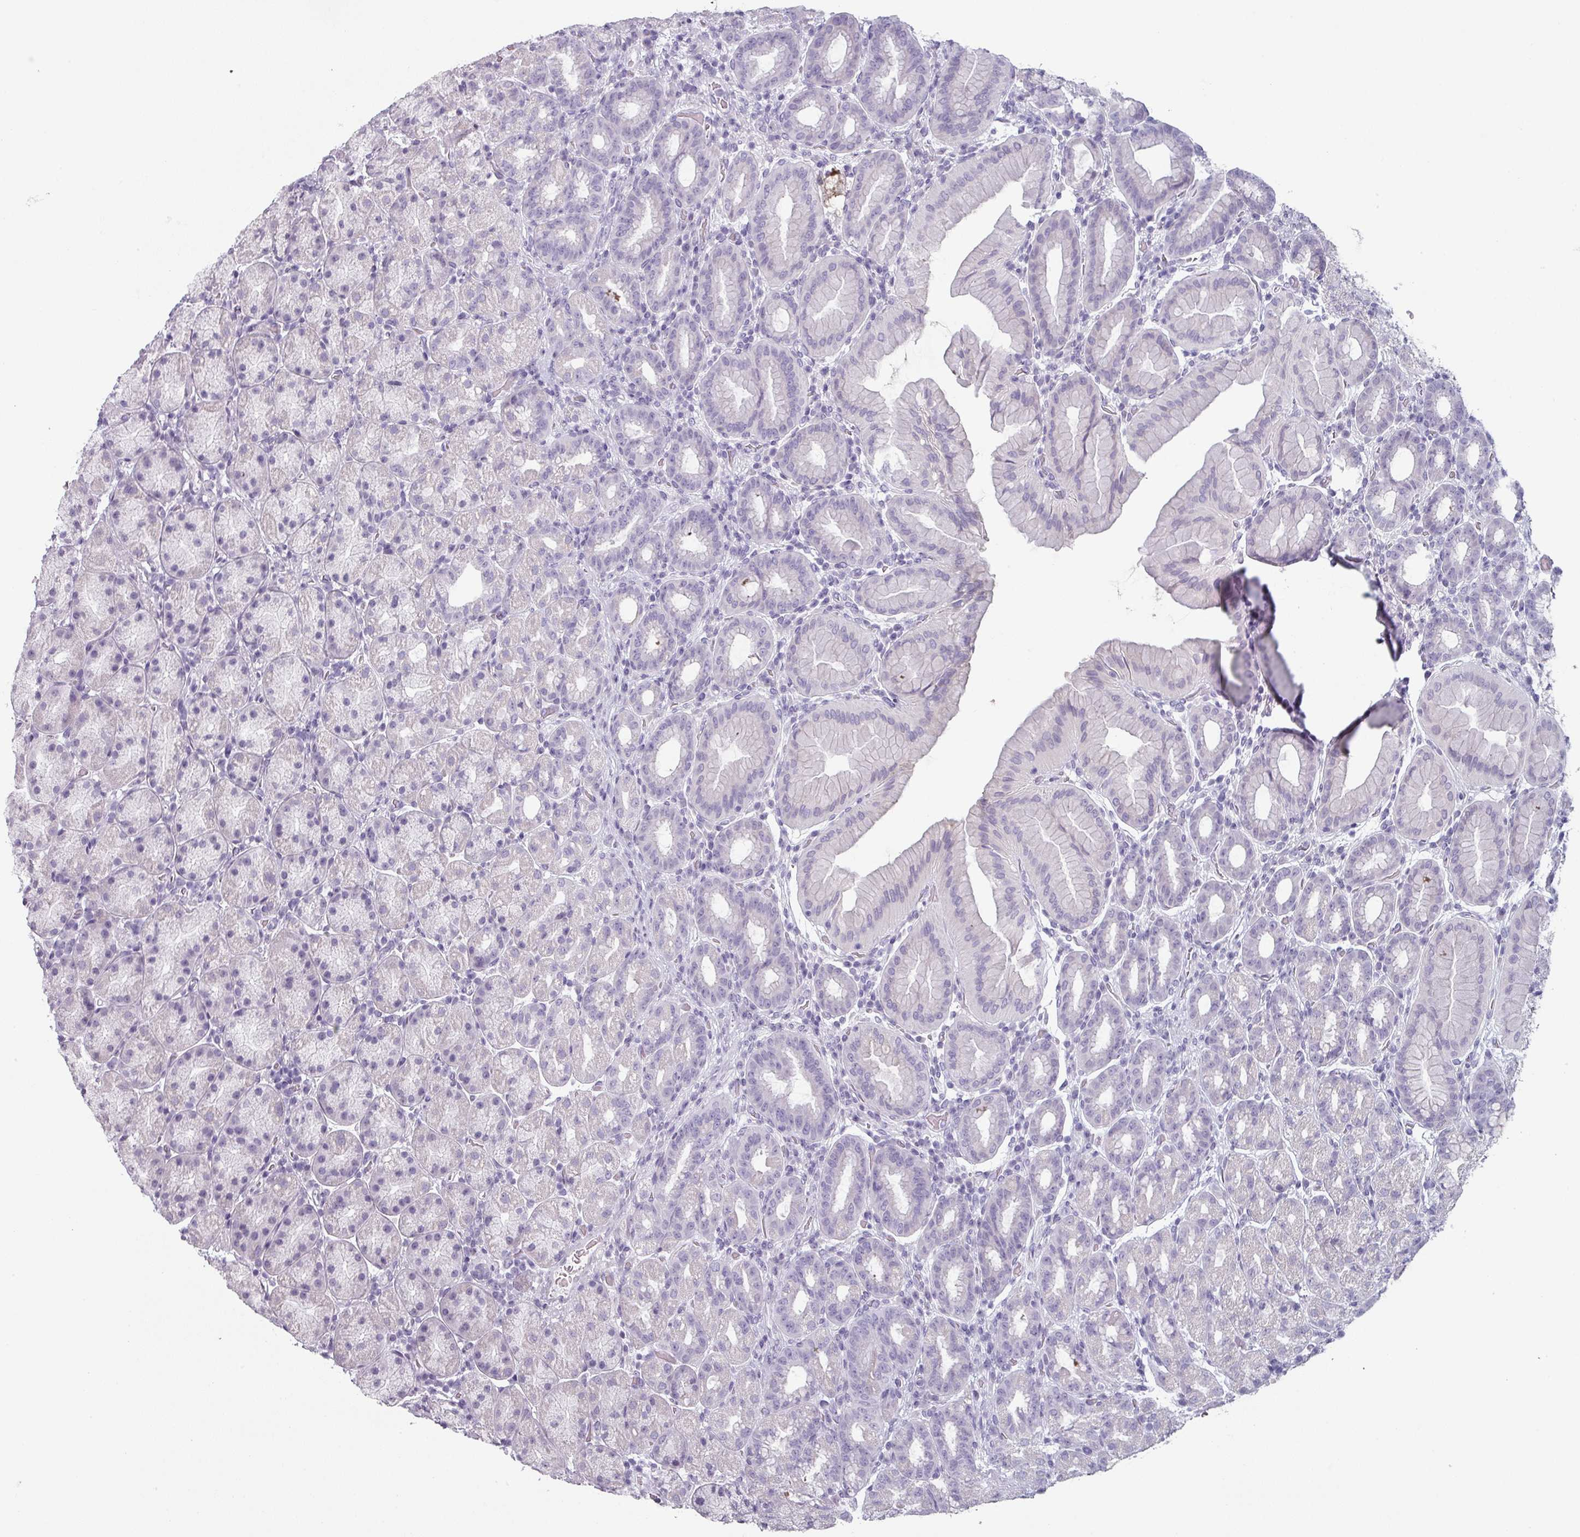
{"staining": {"intensity": "negative", "quantity": "none", "location": "none"}, "tissue": "stomach", "cell_type": "Glandular cells", "image_type": "normal", "snomed": [{"axis": "morphology", "description": "Normal tissue, NOS"}, {"axis": "topography", "description": "Stomach, upper"}, {"axis": "topography", "description": "Stomach"}], "caption": "Immunohistochemistry image of unremarkable stomach stained for a protein (brown), which shows no positivity in glandular cells. (Brightfield microscopy of DAB immunohistochemistry at high magnification).", "gene": "SLC35G2", "patient": {"sex": "male", "age": 68}}